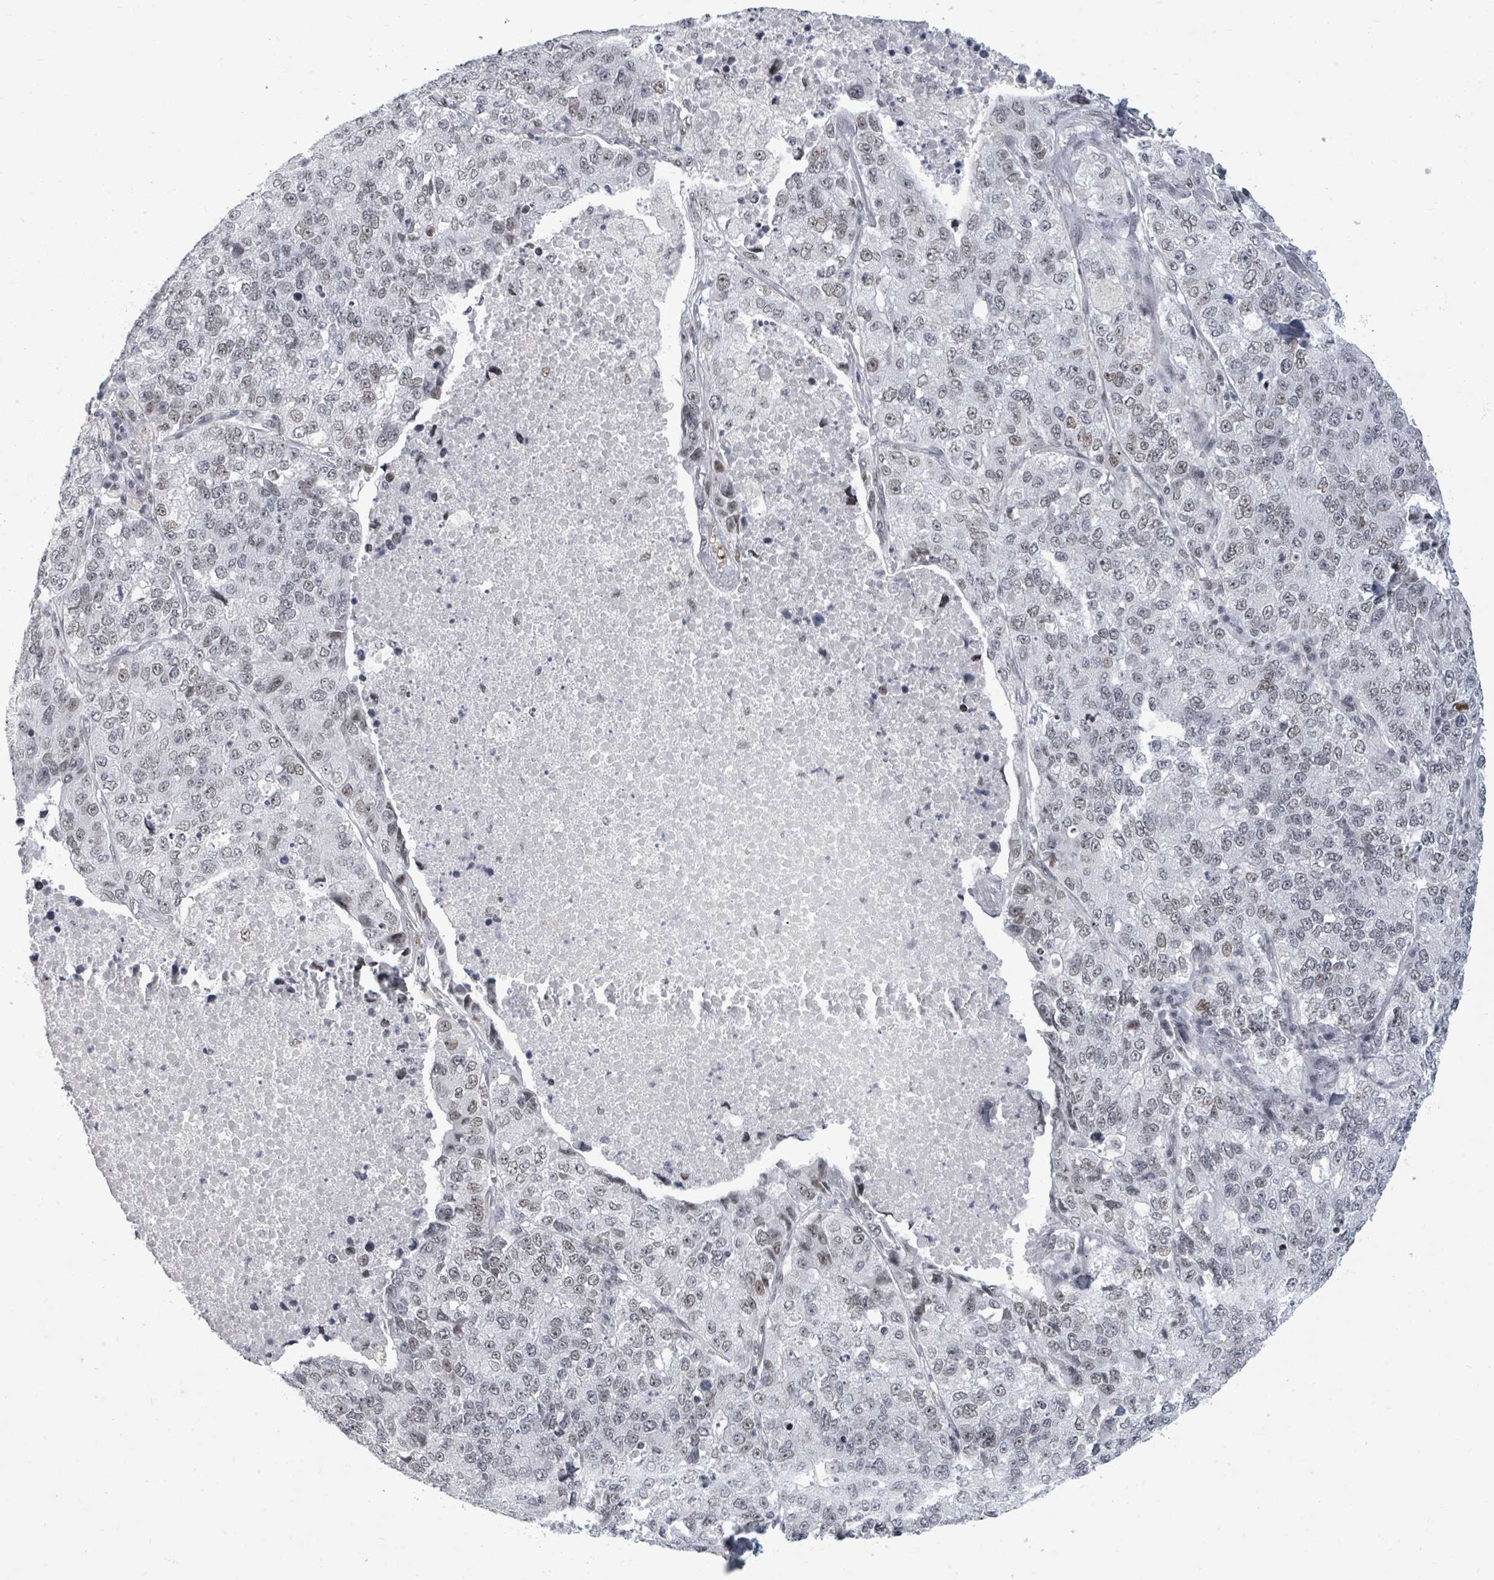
{"staining": {"intensity": "weak", "quantity": "<25%", "location": "nuclear"}, "tissue": "lung cancer", "cell_type": "Tumor cells", "image_type": "cancer", "snomed": [{"axis": "morphology", "description": "Adenocarcinoma, NOS"}, {"axis": "topography", "description": "Lung"}], "caption": "IHC image of neoplastic tissue: human lung cancer stained with DAB (3,3'-diaminobenzidine) displays no significant protein expression in tumor cells.", "gene": "ERCC5", "patient": {"sex": "male", "age": 49}}